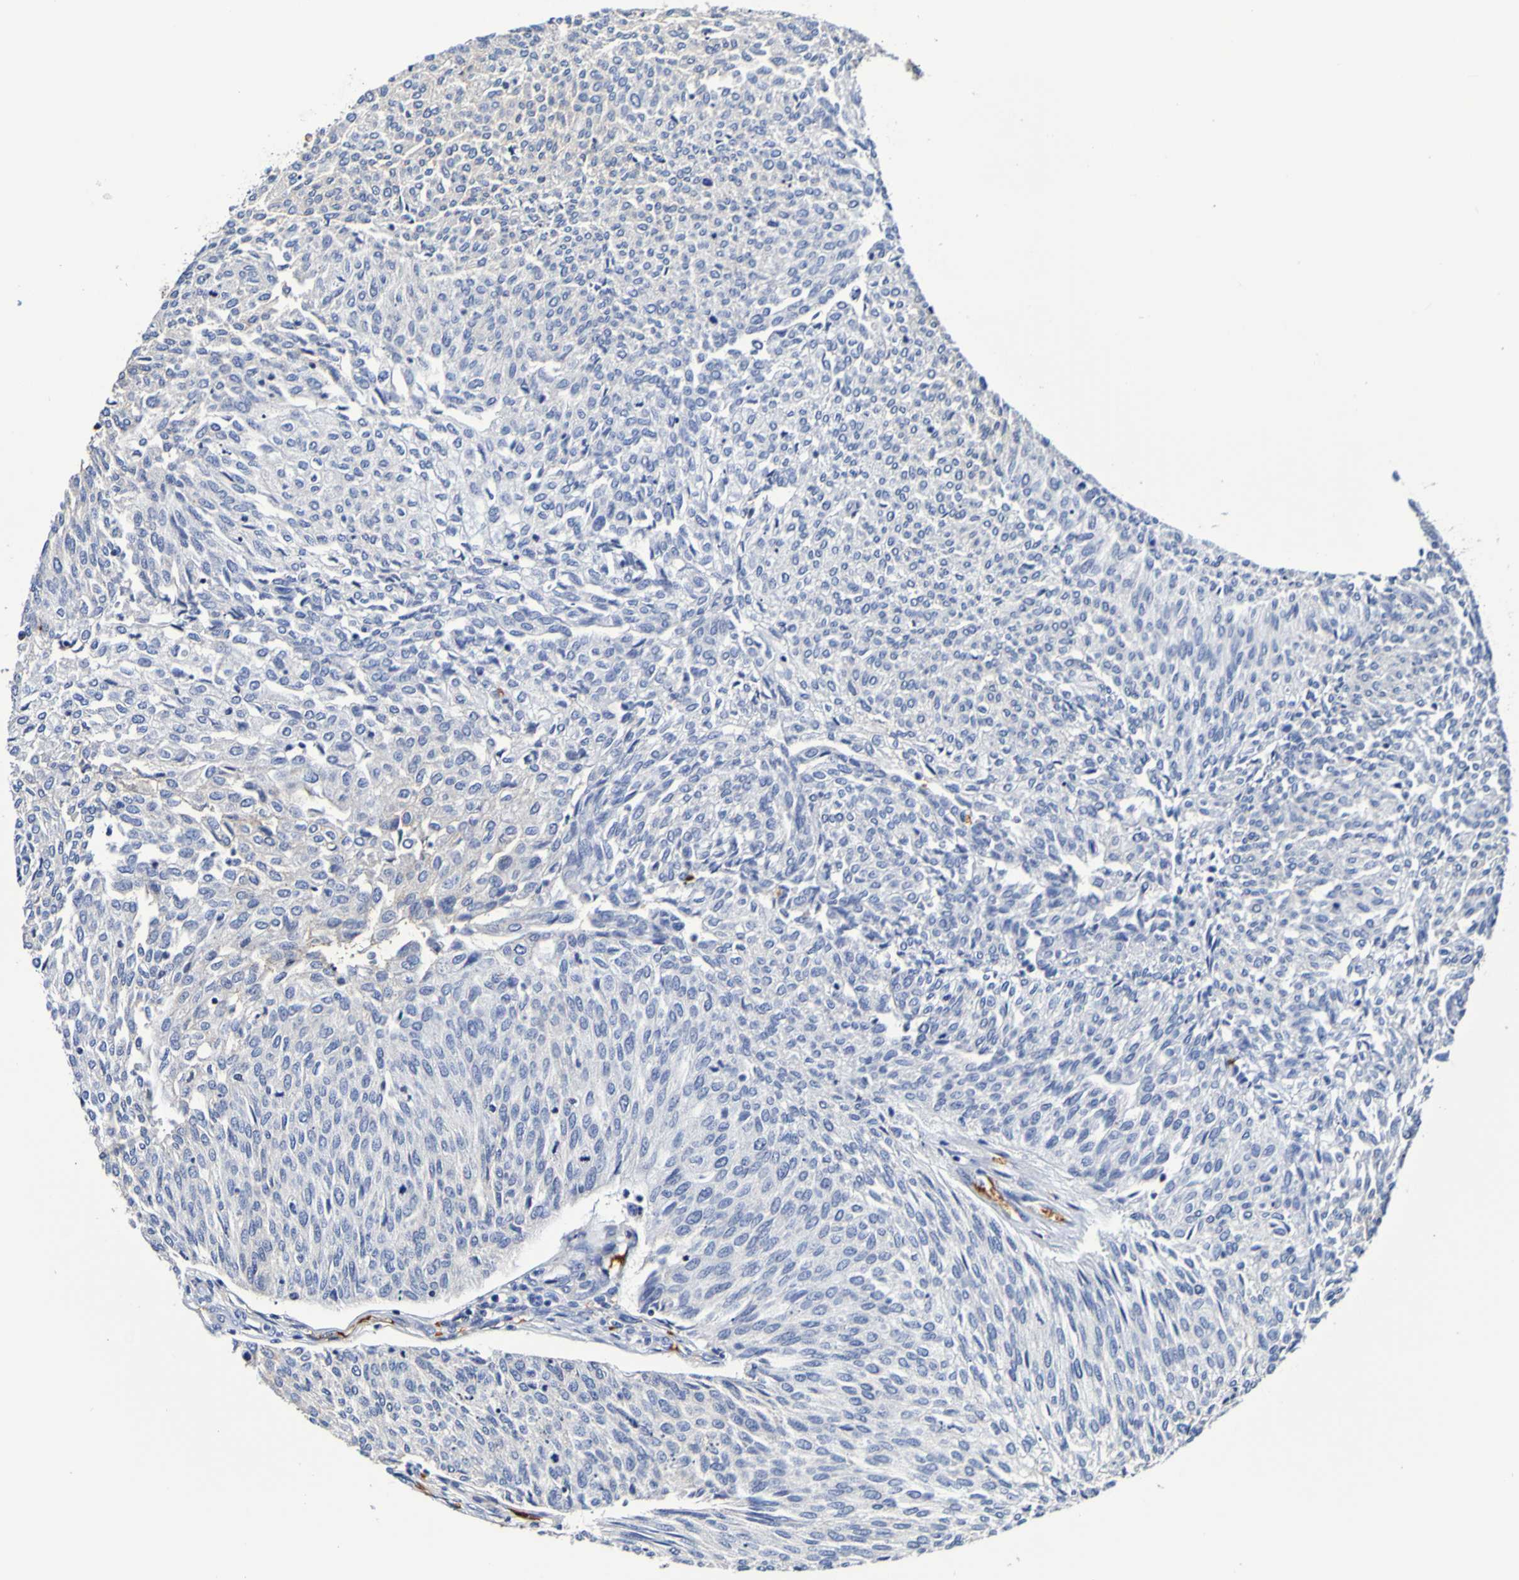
{"staining": {"intensity": "negative", "quantity": "none", "location": "none"}, "tissue": "urothelial cancer", "cell_type": "Tumor cells", "image_type": "cancer", "snomed": [{"axis": "morphology", "description": "Urothelial carcinoma, Low grade"}, {"axis": "topography", "description": "Urinary bladder"}], "caption": "This micrograph is of urothelial carcinoma (low-grade) stained with IHC to label a protein in brown with the nuclei are counter-stained blue. There is no positivity in tumor cells. (DAB immunohistochemistry, high magnification).", "gene": "WNT4", "patient": {"sex": "female", "age": 79}}